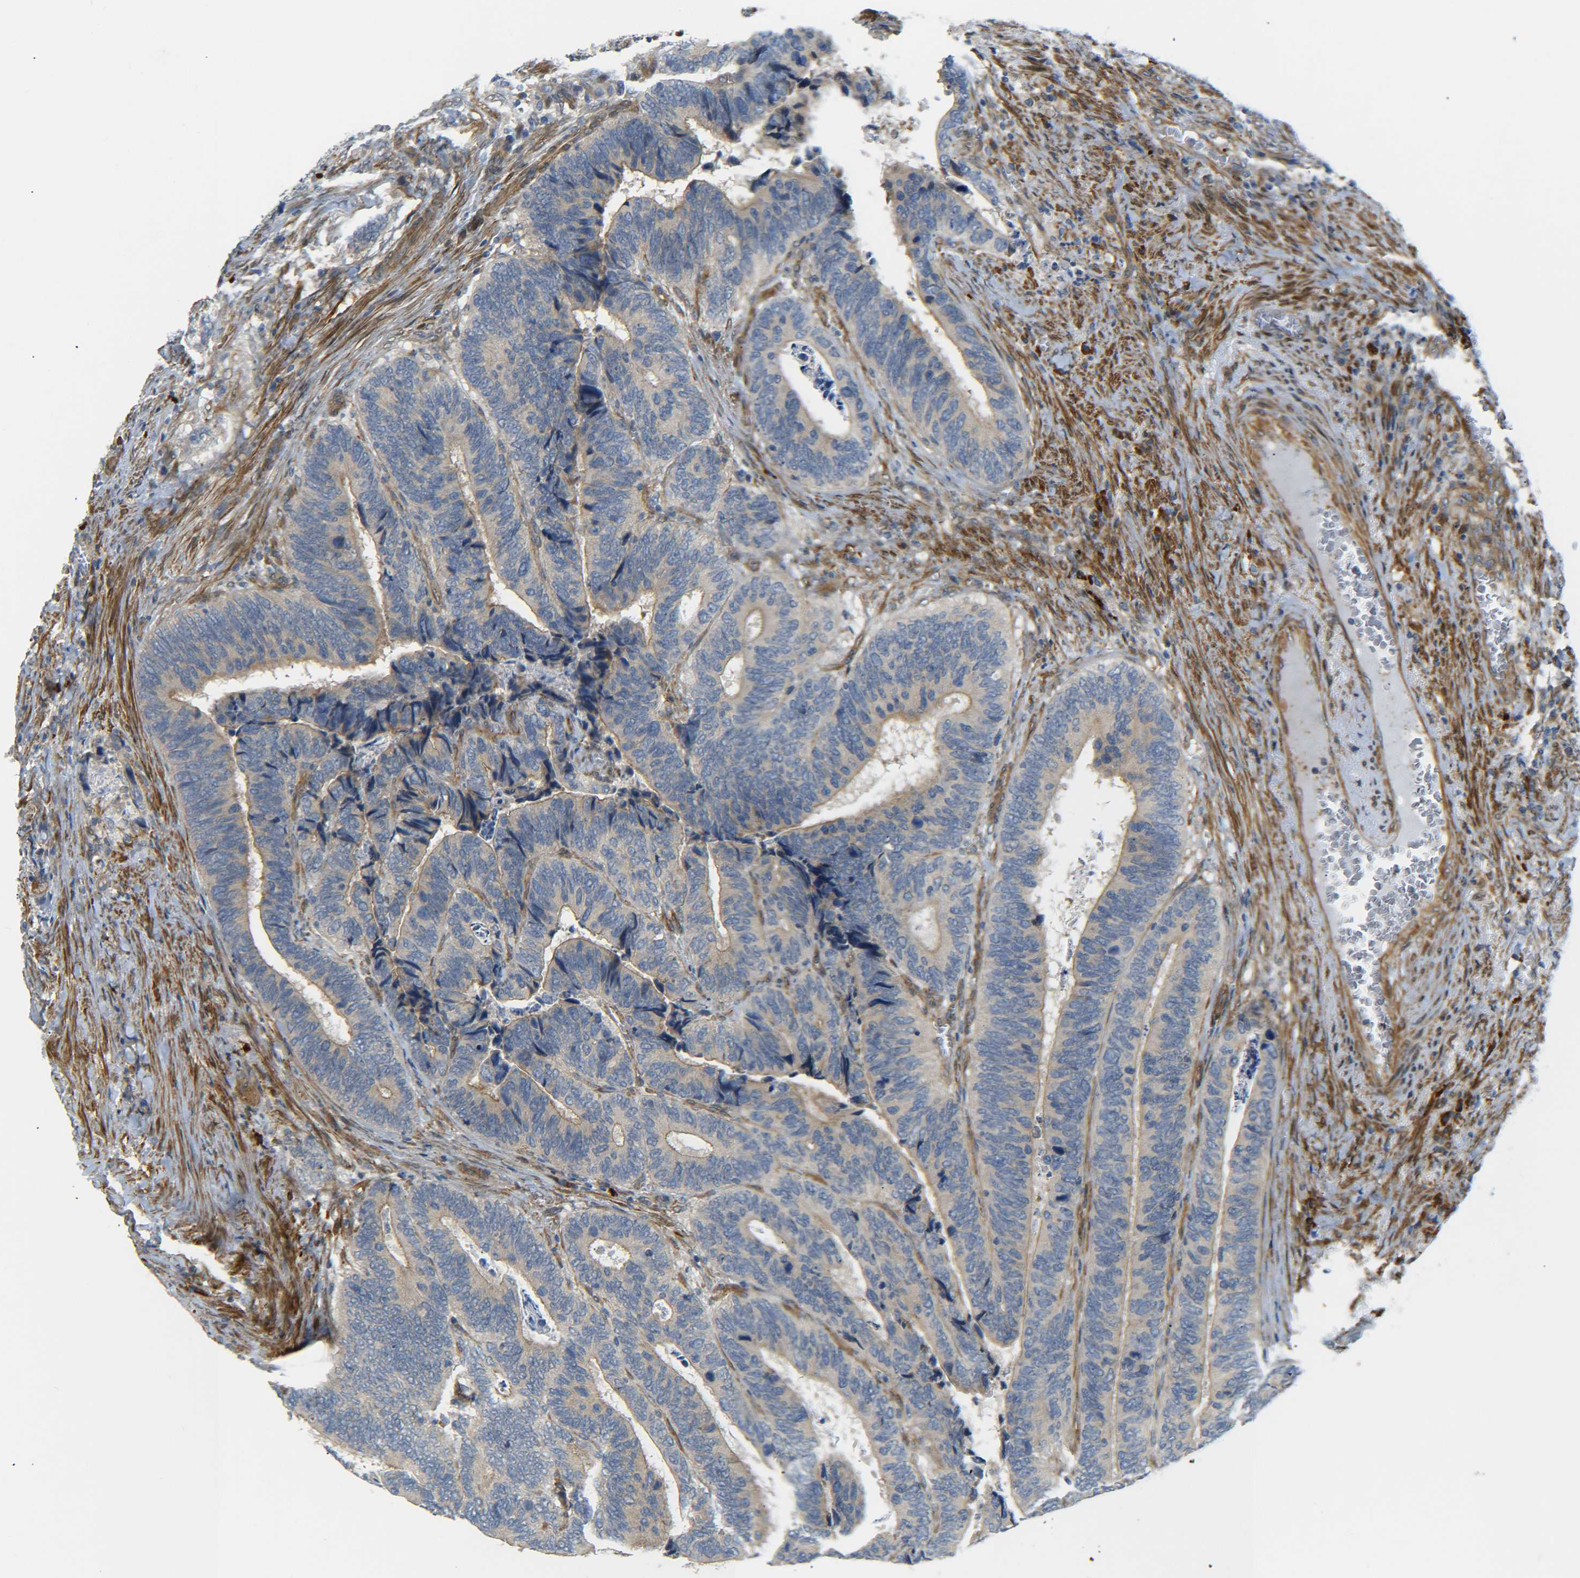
{"staining": {"intensity": "moderate", "quantity": ">75%", "location": "cytoplasmic/membranous"}, "tissue": "colorectal cancer", "cell_type": "Tumor cells", "image_type": "cancer", "snomed": [{"axis": "morphology", "description": "Adenocarcinoma, NOS"}, {"axis": "topography", "description": "Colon"}], "caption": "A high-resolution histopathology image shows immunohistochemistry staining of colorectal adenocarcinoma, which demonstrates moderate cytoplasmic/membranous expression in approximately >75% of tumor cells. (brown staining indicates protein expression, while blue staining denotes nuclei).", "gene": "MEIS1", "patient": {"sex": "male", "age": 72}}